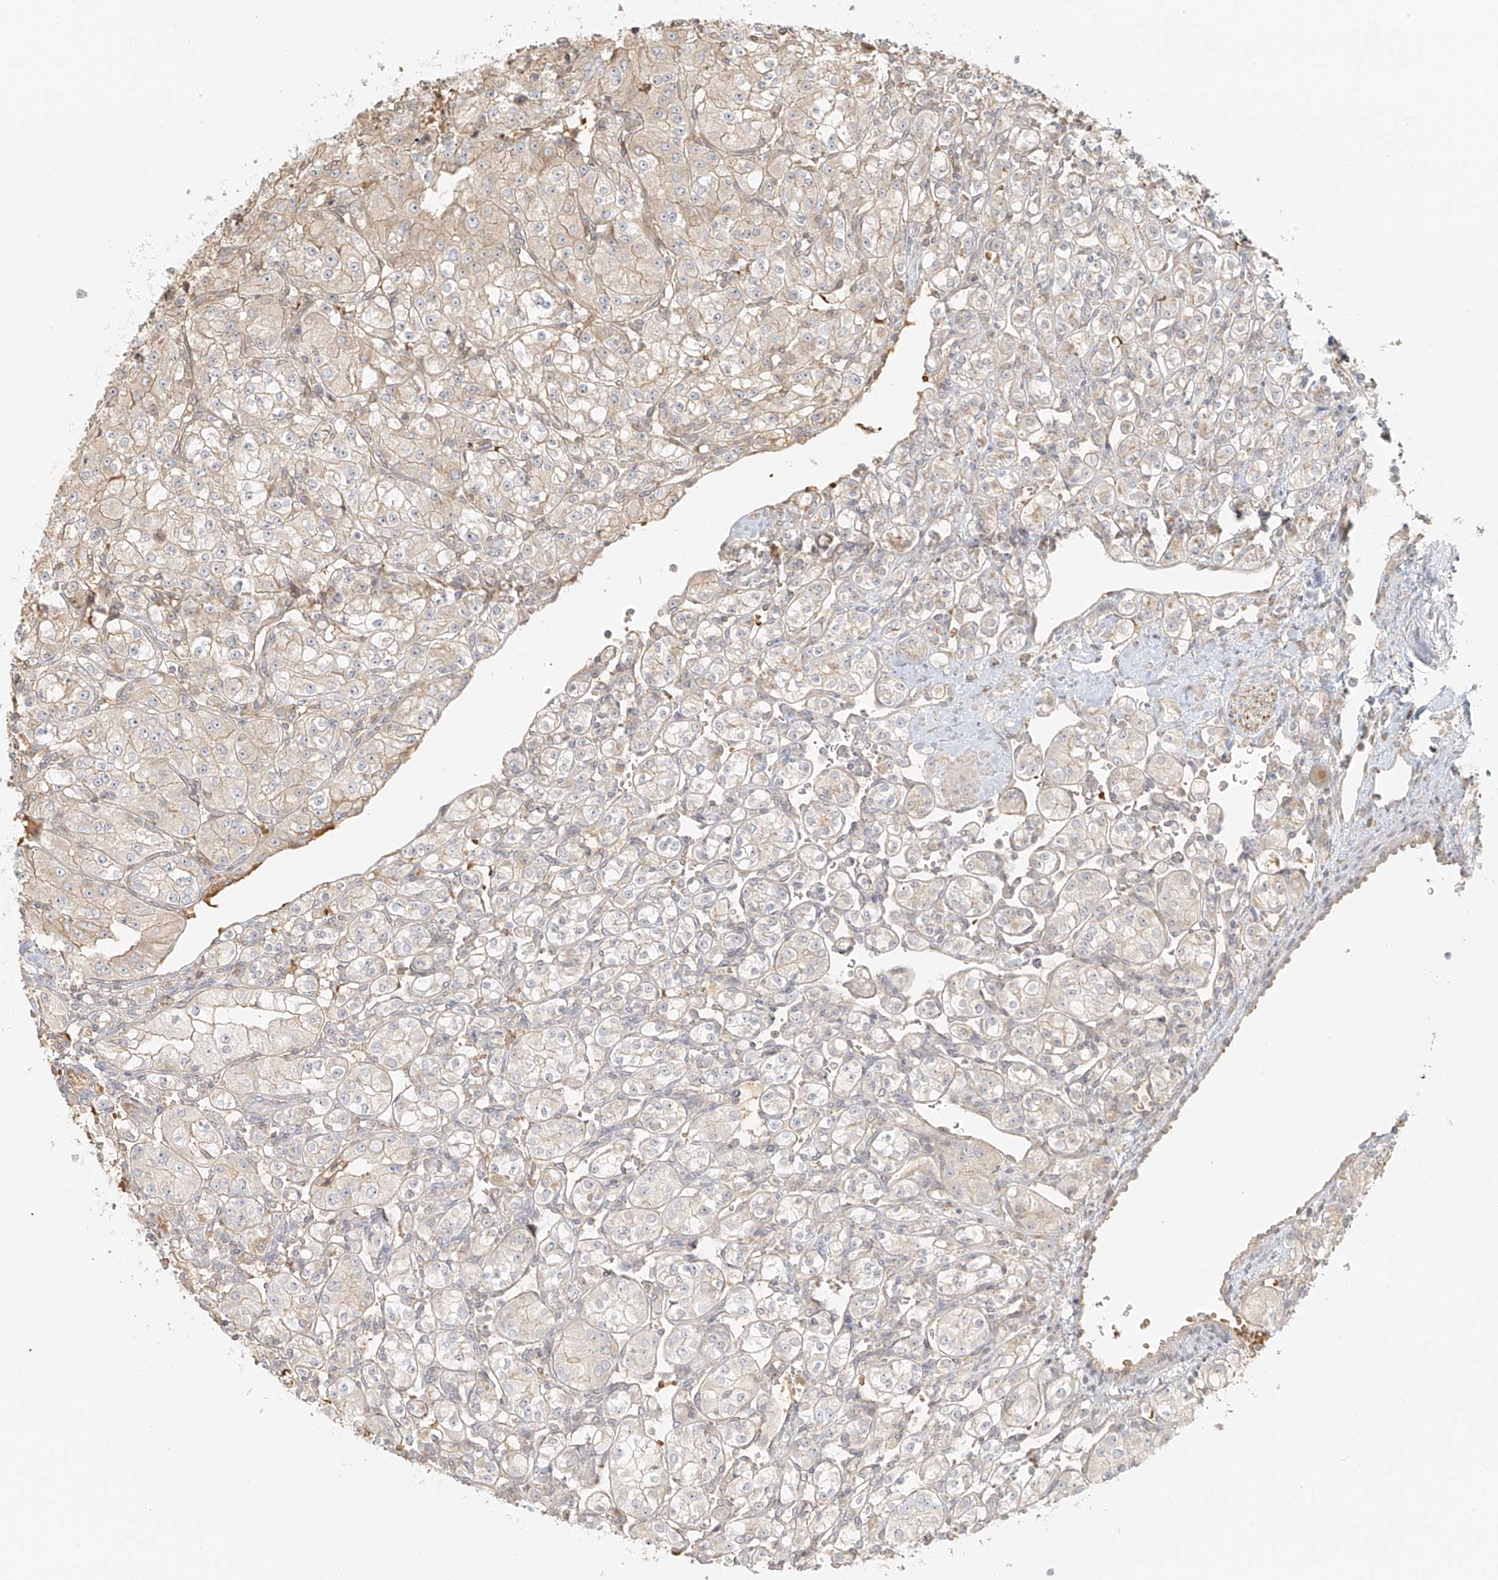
{"staining": {"intensity": "weak", "quantity": "<25%", "location": "cytoplasmic/membranous"}, "tissue": "renal cancer", "cell_type": "Tumor cells", "image_type": "cancer", "snomed": [{"axis": "morphology", "description": "Adenocarcinoma, NOS"}, {"axis": "topography", "description": "Kidney"}], "caption": "Human renal cancer stained for a protein using IHC displays no positivity in tumor cells.", "gene": "UPK1B", "patient": {"sex": "male", "age": 77}}